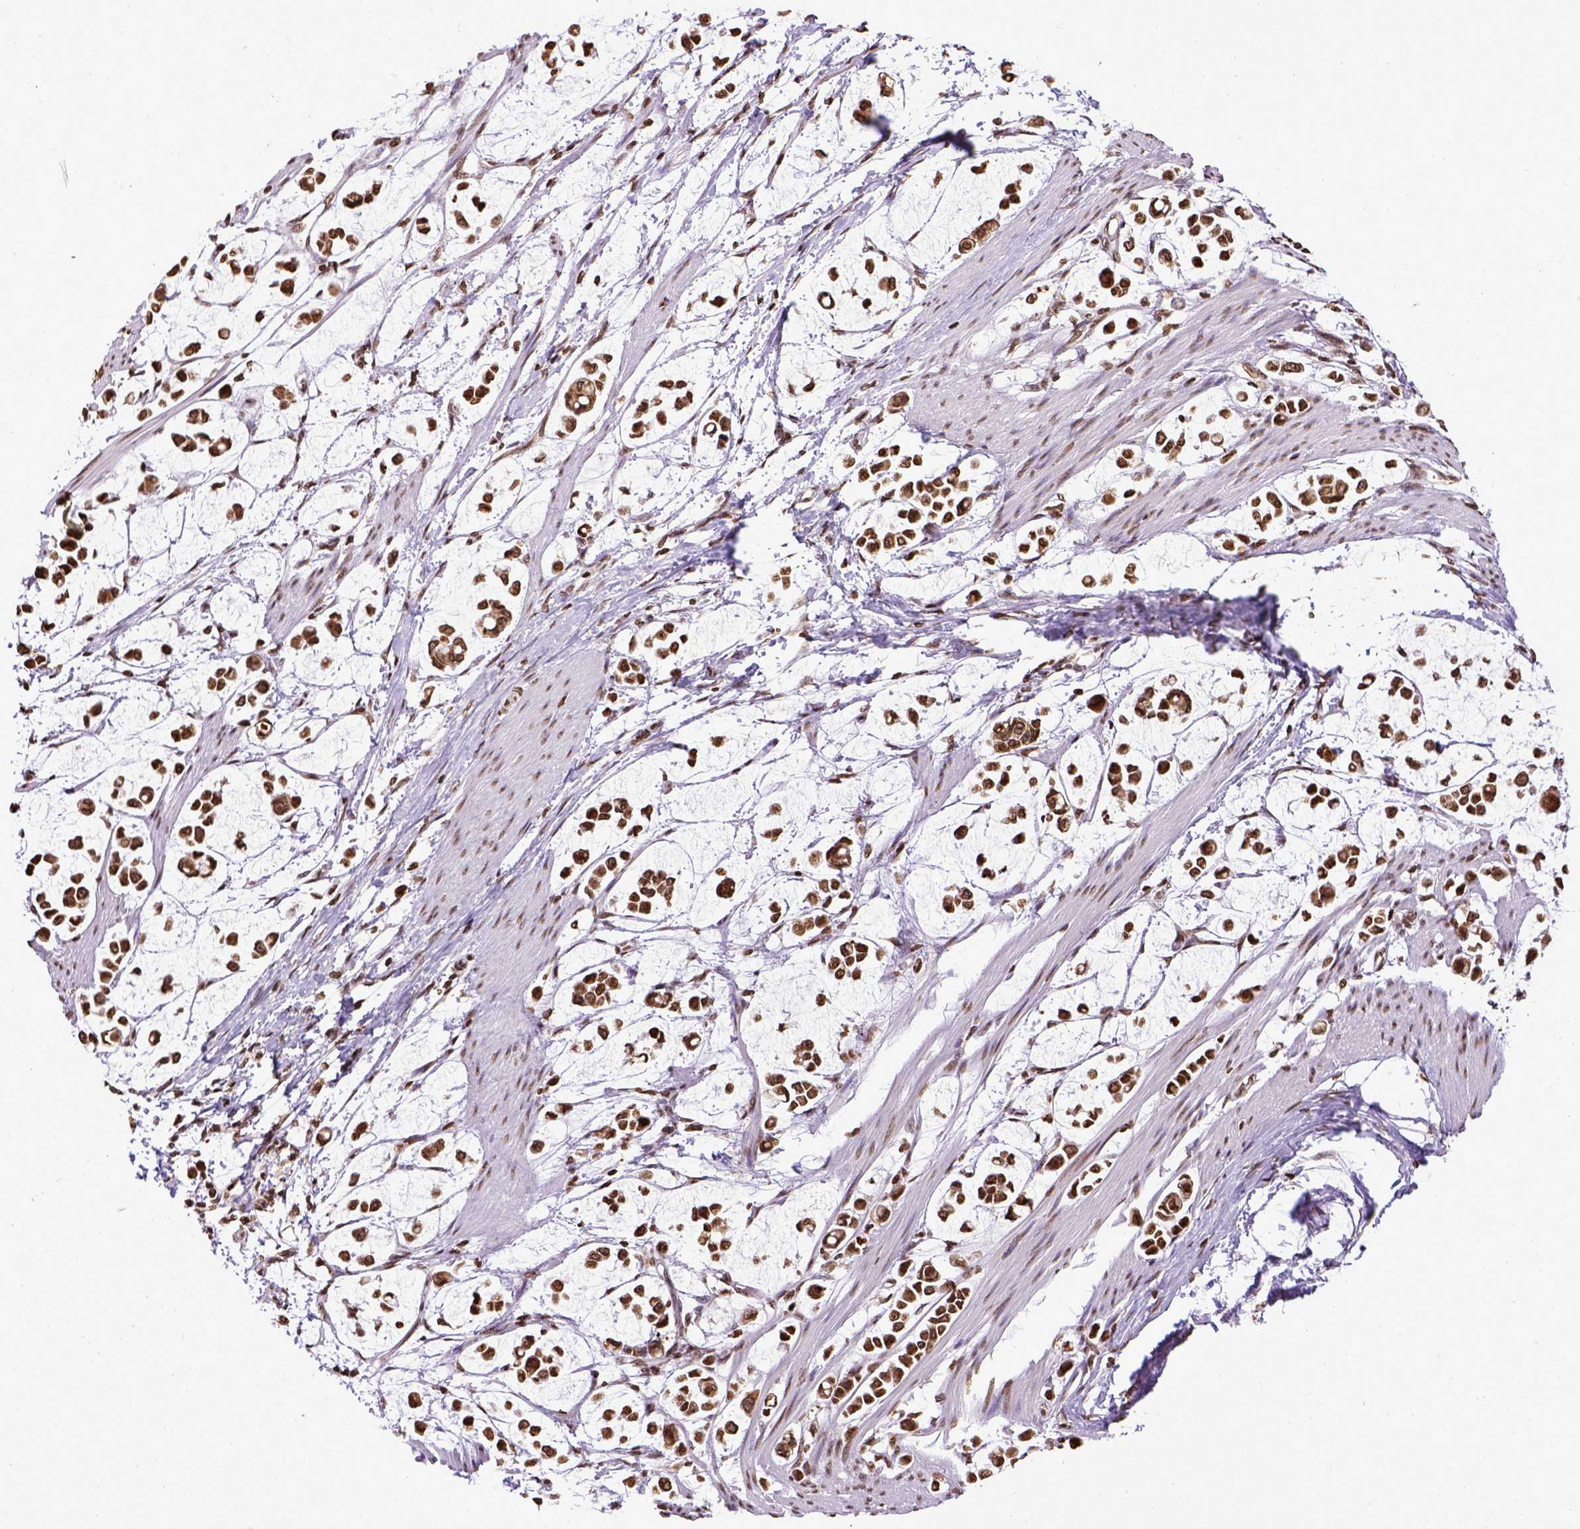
{"staining": {"intensity": "strong", "quantity": ">75%", "location": "cytoplasmic/membranous,nuclear"}, "tissue": "stomach cancer", "cell_type": "Tumor cells", "image_type": "cancer", "snomed": [{"axis": "morphology", "description": "Adenocarcinoma, NOS"}, {"axis": "topography", "description": "Stomach"}], "caption": "A brown stain shows strong cytoplasmic/membranous and nuclear positivity of a protein in human stomach cancer (adenocarcinoma) tumor cells.", "gene": "ZNF75D", "patient": {"sex": "male", "age": 82}}